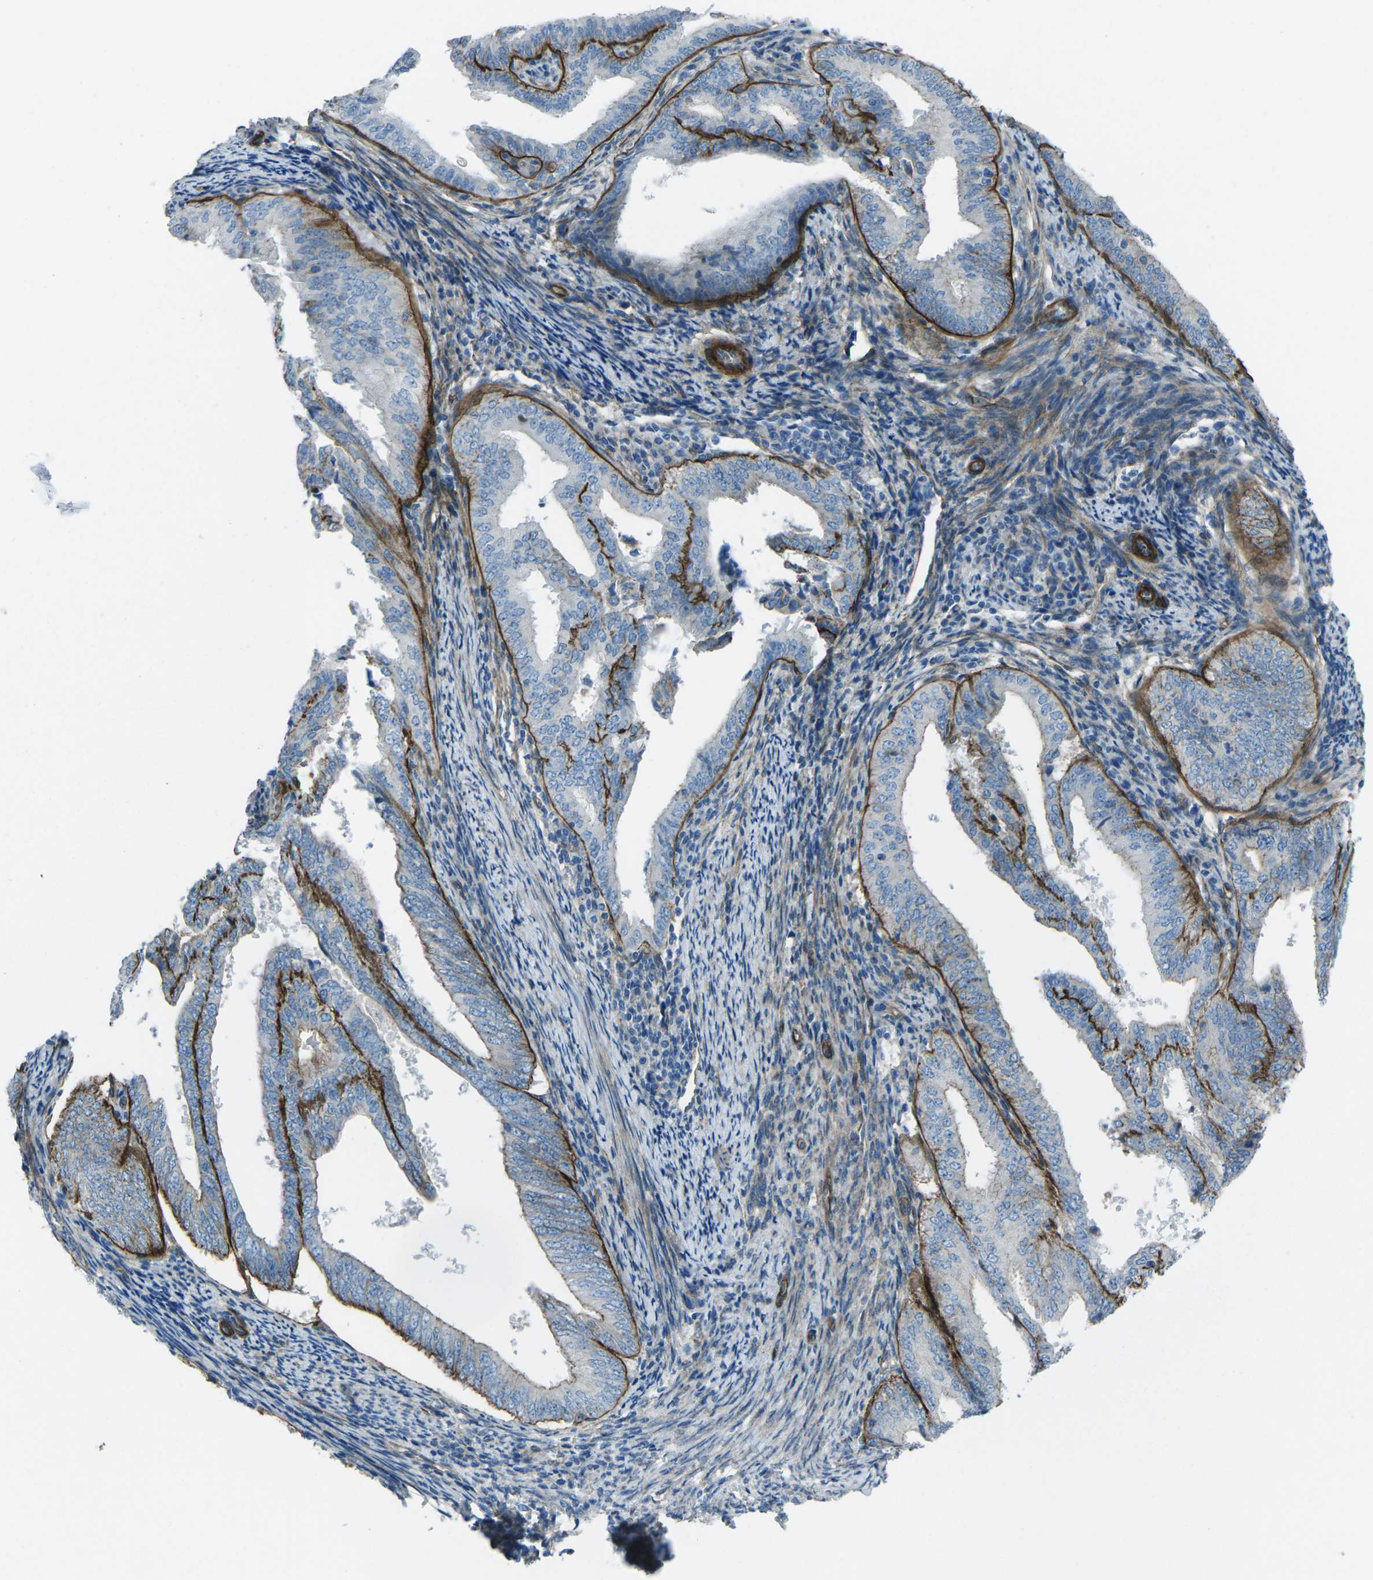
{"staining": {"intensity": "negative", "quantity": "none", "location": "none"}, "tissue": "endometrial cancer", "cell_type": "Tumor cells", "image_type": "cancer", "snomed": [{"axis": "morphology", "description": "Adenocarcinoma, NOS"}, {"axis": "topography", "description": "Endometrium"}], "caption": "The micrograph displays no significant expression in tumor cells of endometrial adenocarcinoma.", "gene": "UTRN", "patient": {"sex": "female", "age": 58}}